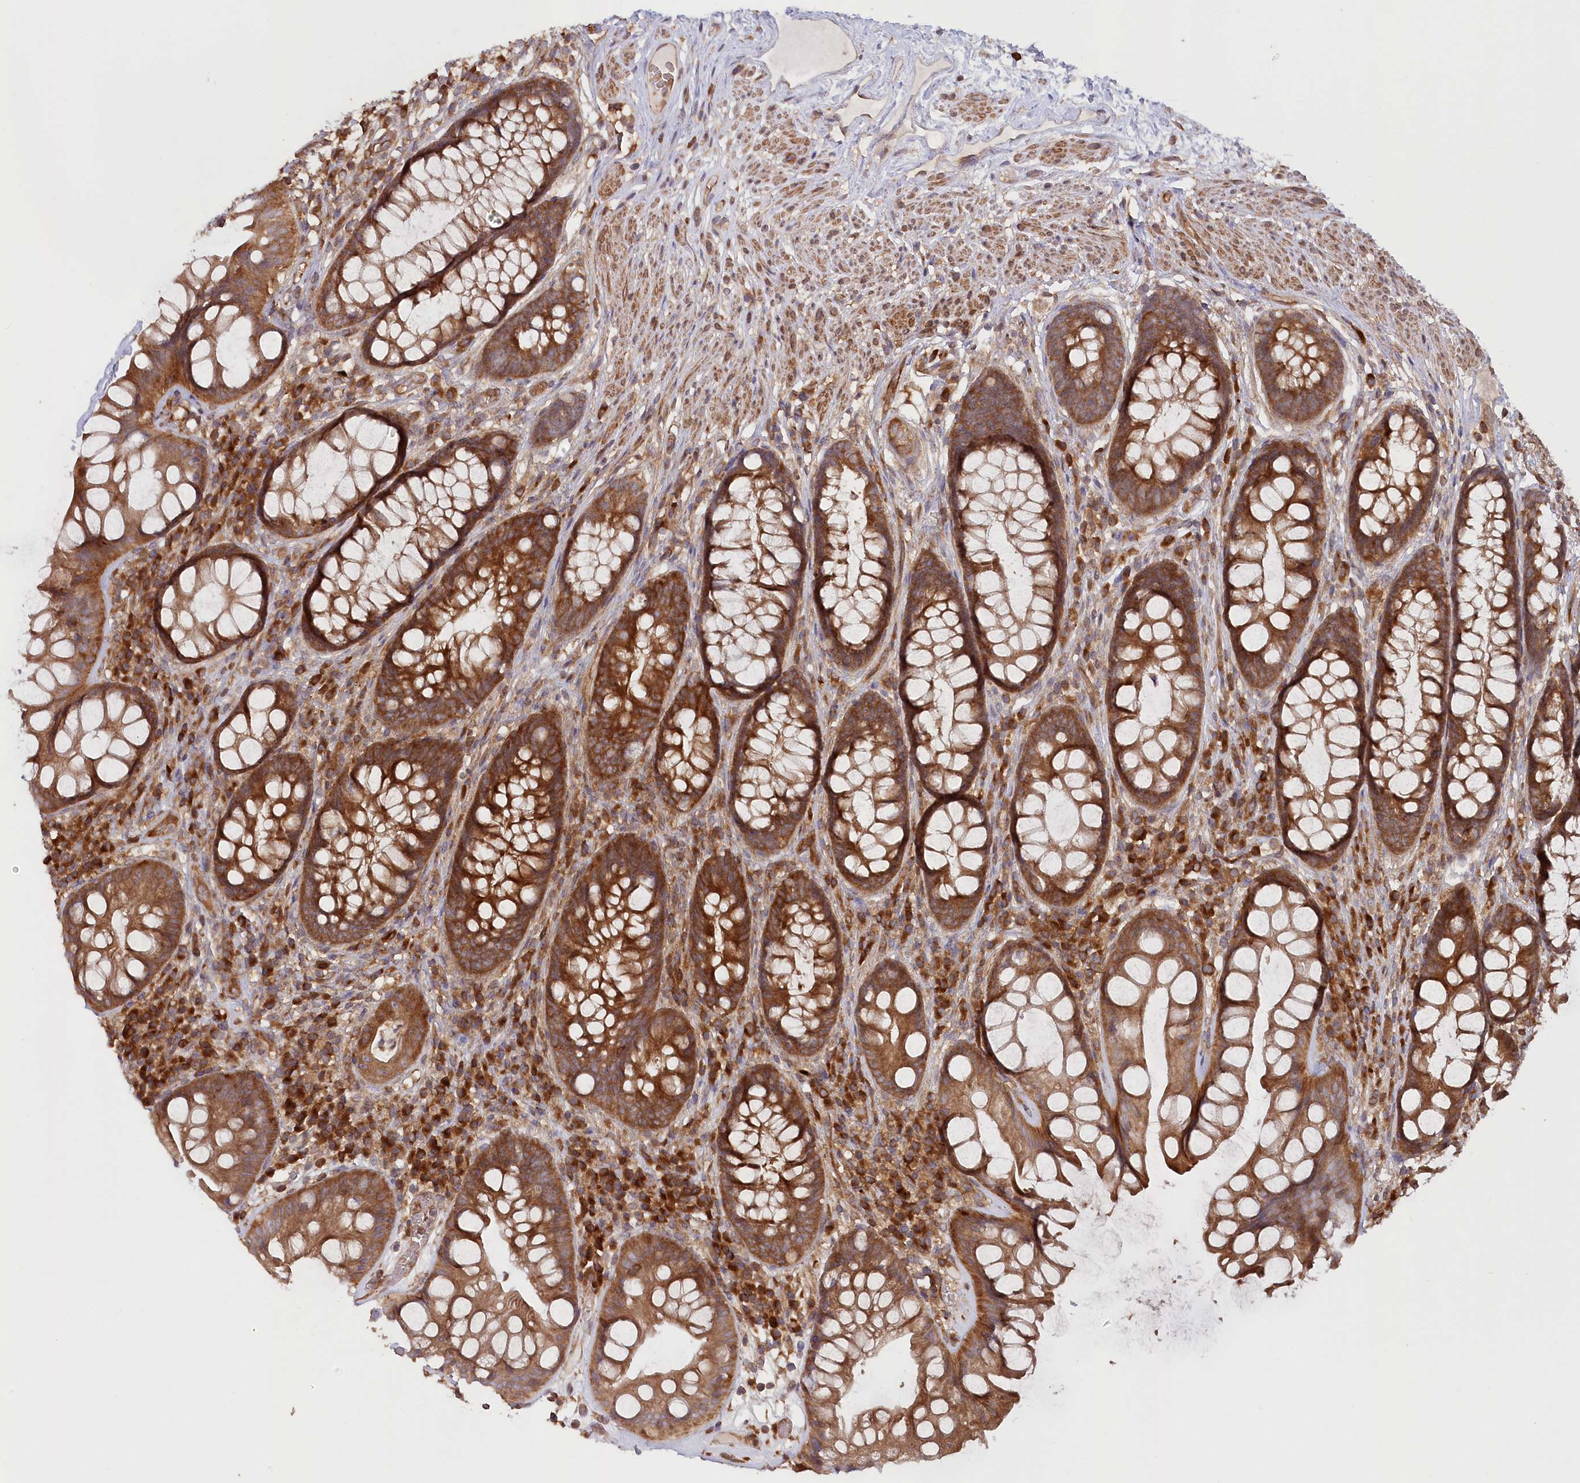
{"staining": {"intensity": "strong", "quantity": ">75%", "location": "cytoplasmic/membranous"}, "tissue": "rectum", "cell_type": "Glandular cells", "image_type": "normal", "snomed": [{"axis": "morphology", "description": "Normal tissue, NOS"}, {"axis": "topography", "description": "Rectum"}], "caption": "Benign rectum shows strong cytoplasmic/membranous positivity in about >75% of glandular cells, visualized by immunohistochemistry. The protein of interest is stained brown, and the nuclei are stained in blue (DAB IHC with brightfield microscopy, high magnification).", "gene": "PAIP2", "patient": {"sex": "male", "age": 74}}